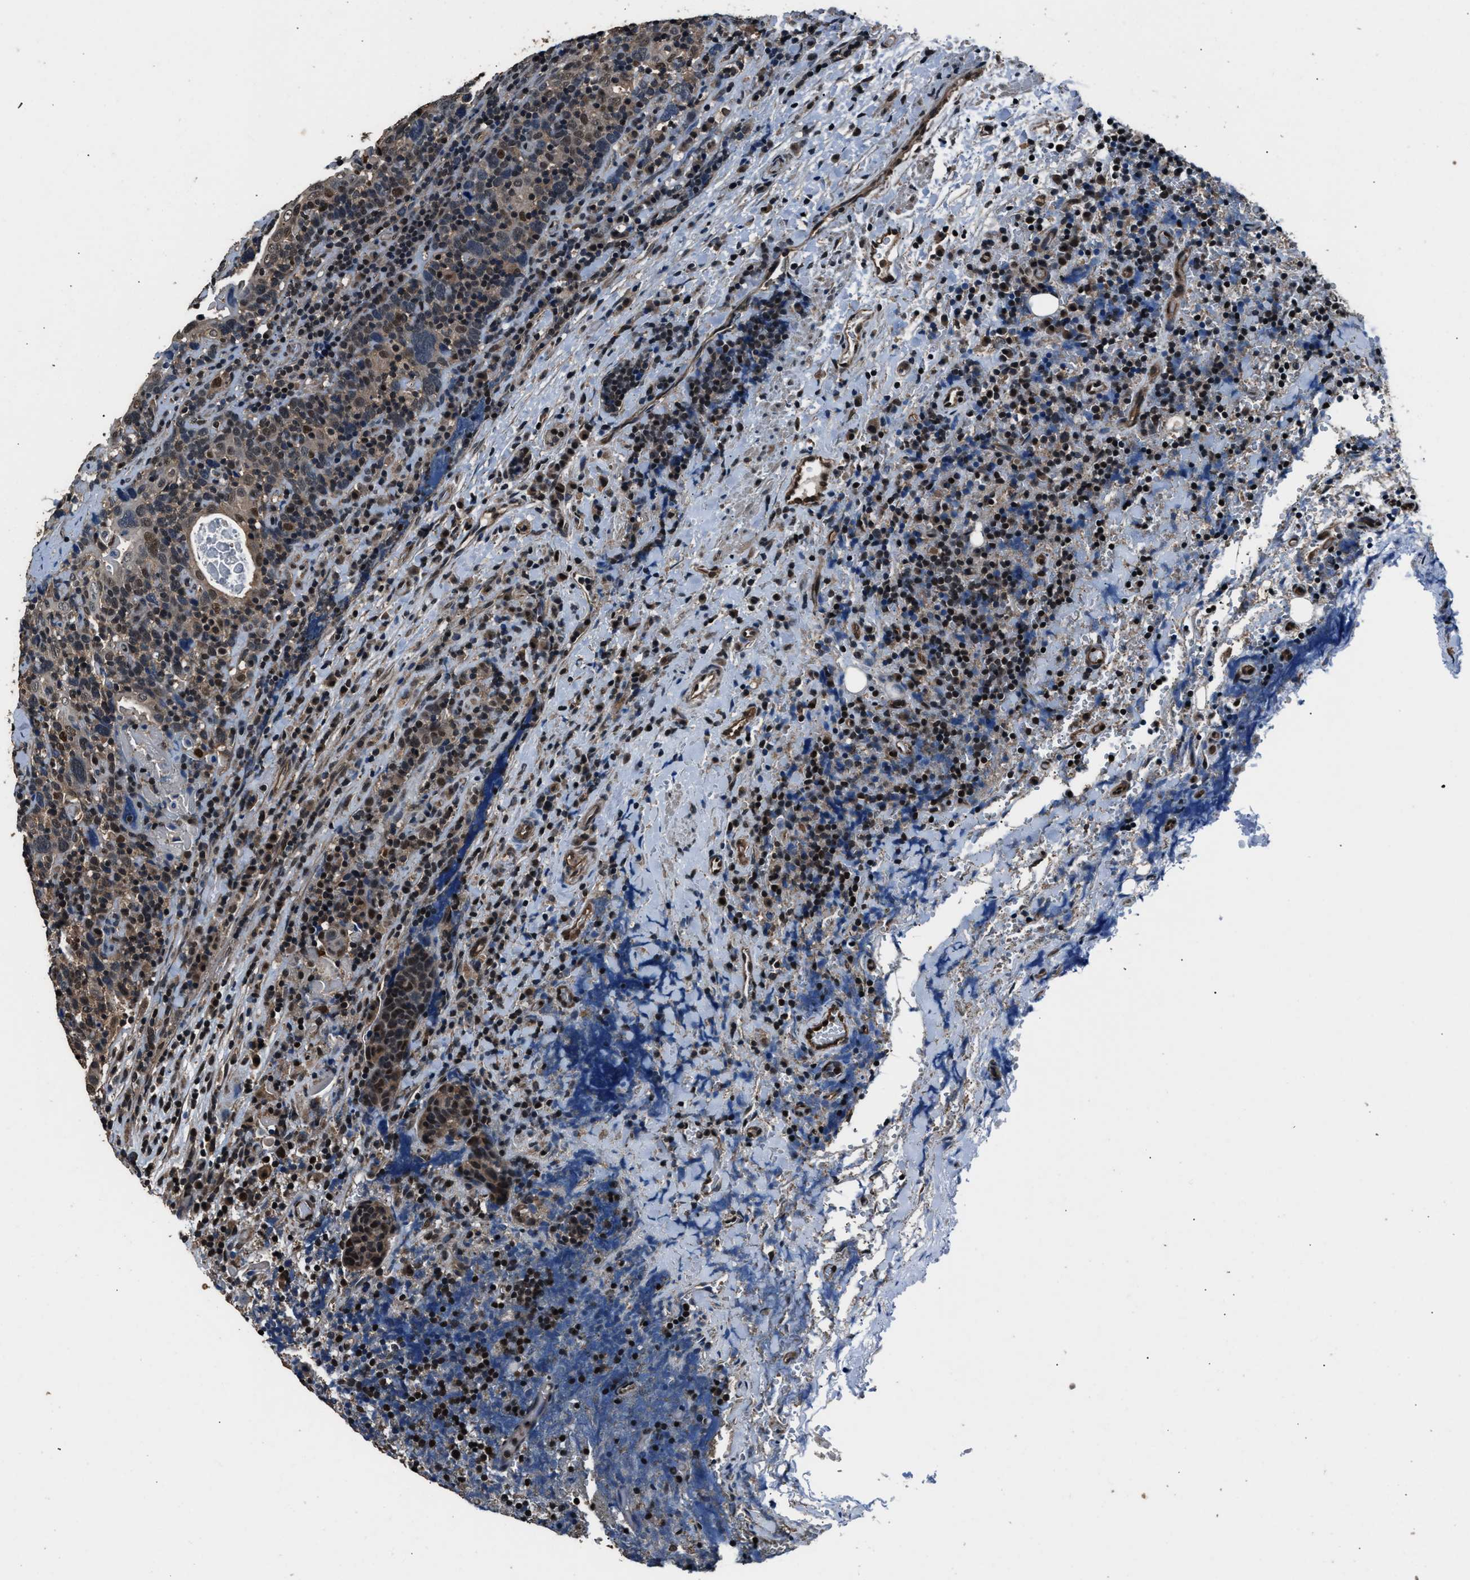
{"staining": {"intensity": "moderate", "quantity": "25%-75%", "location": "cytoplasmic/membranous,nuclear"}, "tissue": "head and neck cancer", "cell_type": "Tumor cells", "image_type": "cancer", "snomed": [{"axis": "morphology", "description": "Squamous cell carcinoma, NOS"}, {"axis": "morphology", "description": "Squamous cell carcinoma, metastatic, NOS"}, {"axis": "topography", "description": "Lymph node"}, {"axis": "topography", "description": "Head-Neck"}], "caption": "A high-resolution photomicrograph shows immunohistochemistry (IHC) staining of squamous cell carcinoma (head and neck), which displays moderate cytoplasmic/membranous and nuclear expression in about 25%-75% of tumor cells.", "gene": "DFFA", "patient": {"sex": "male", "age": 62}}